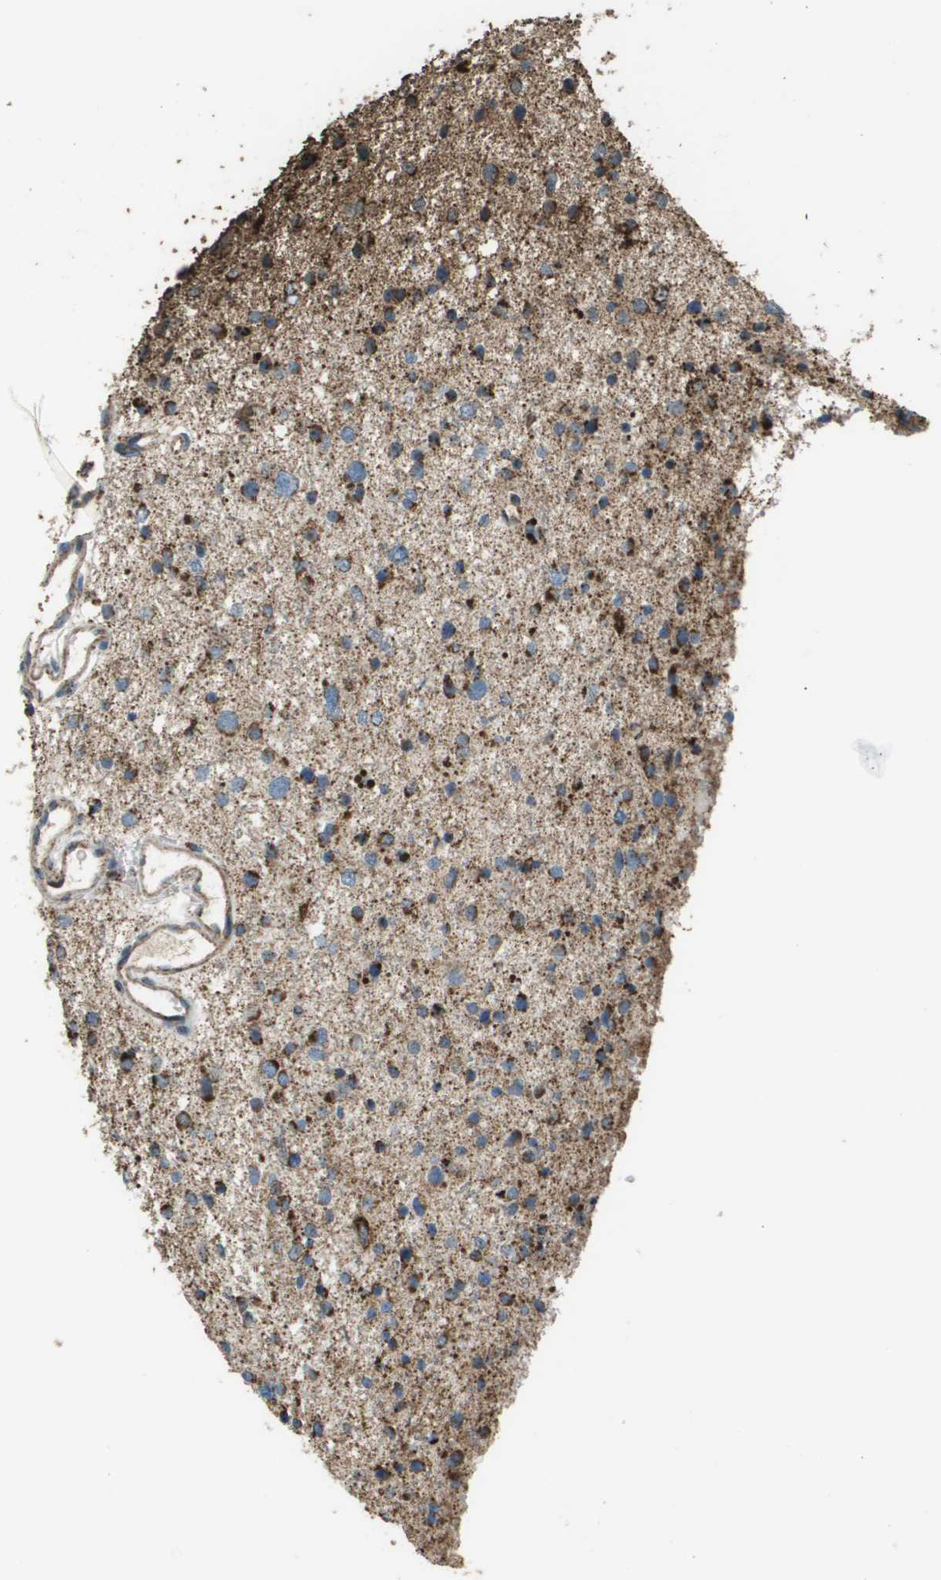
{"staining": {"intensity": "strong", "quantity": "<25%", "location": "cytoplasmic/membranous"}, "tissue": "glioma", "cell_type": "Tumor cells", "image_type": "cancer", "snomed": [{"axis": "morphology", "description": "Glioma, malignant, Low grade"}, {"axis": "topography", "description": "Brain"}], "caption": "Strong cytoplasmic/membranous protein positivity is present in about <25% of tumor cells in low-grade glioma (malignant).", "gene": "FH", "patient": {"sex": "female", "age": 37}}